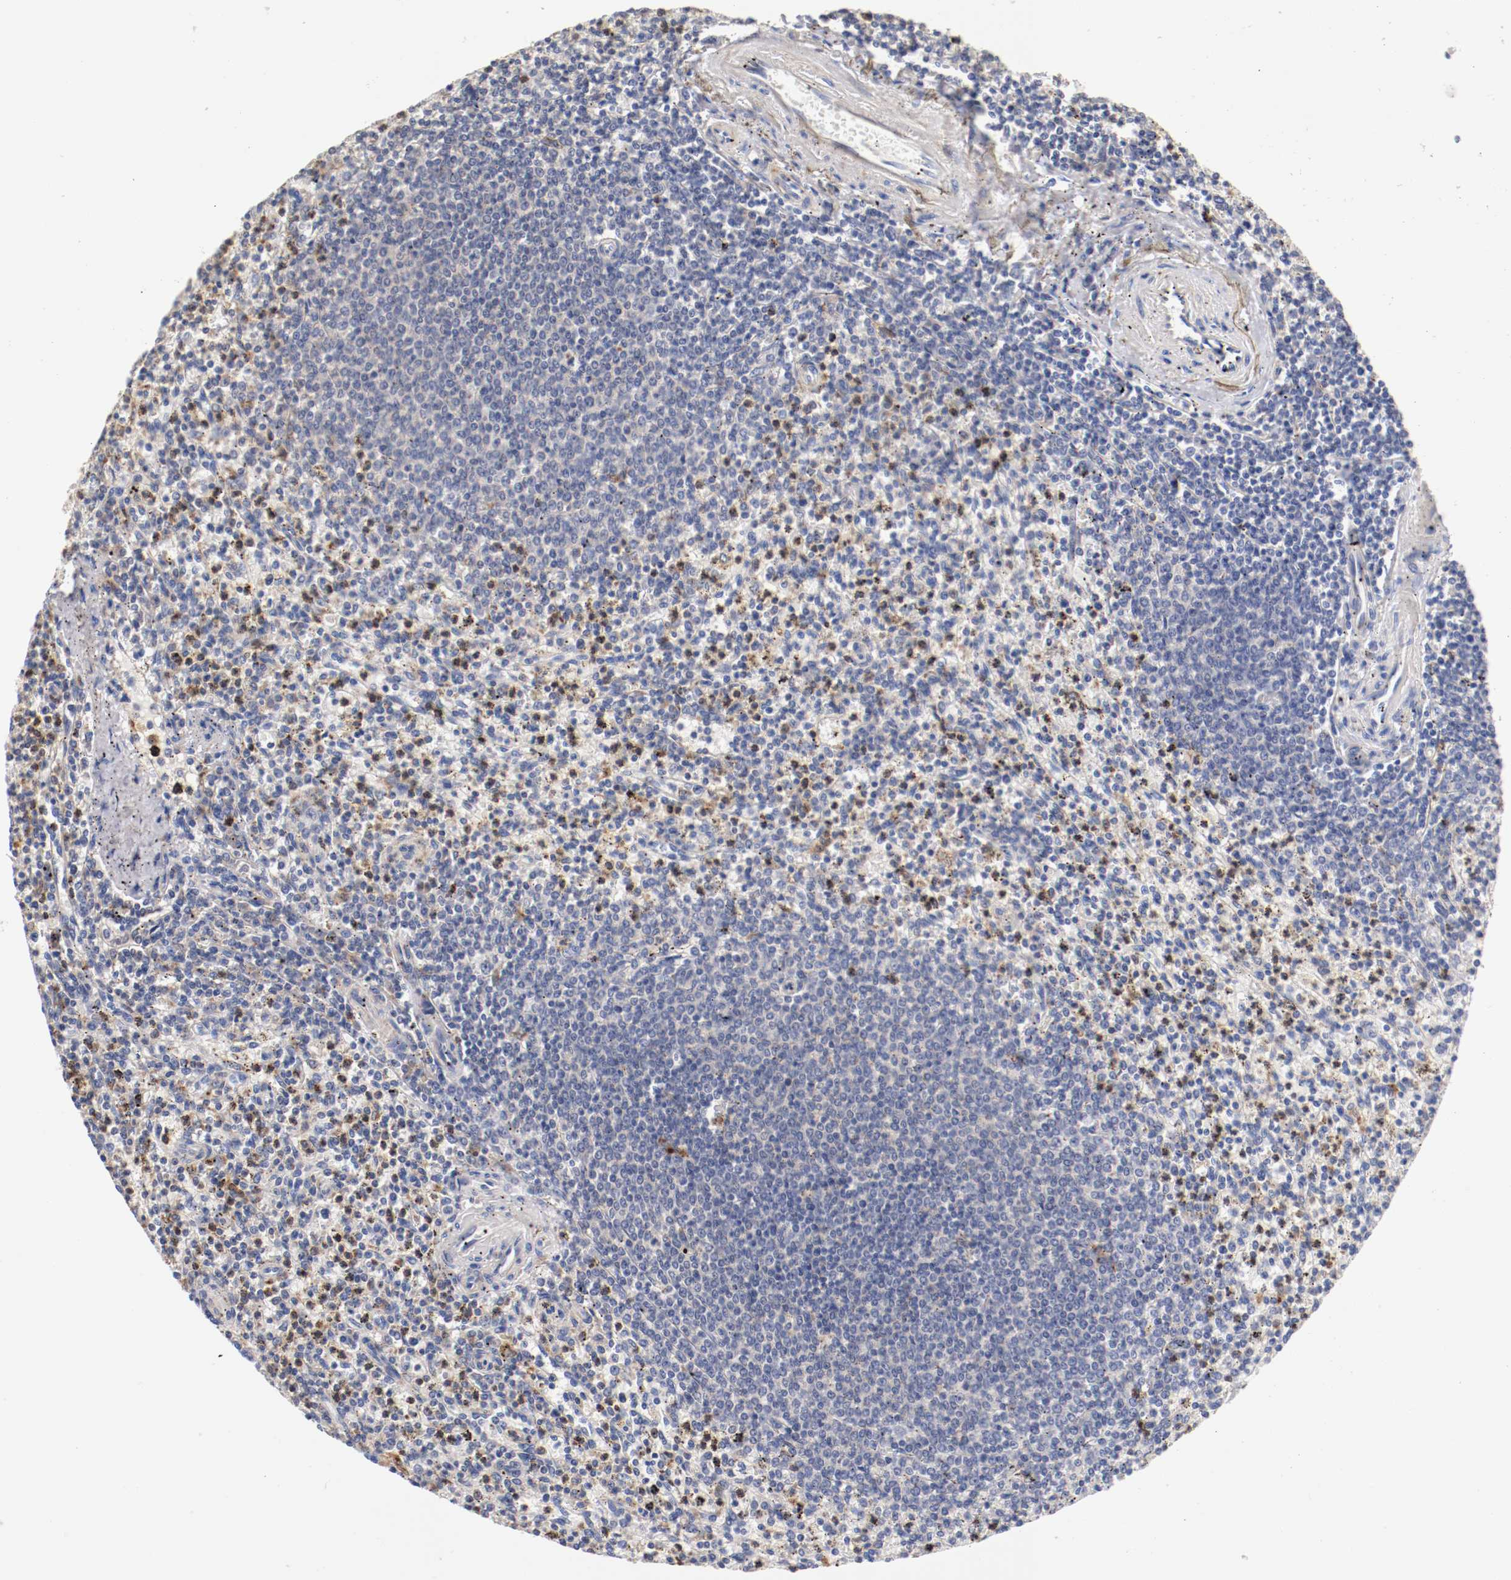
{"staining": {"intensity": "moderate", "quantity": "25%-75%", "location": "cytoplasmic/membranous"}, "tissue": "spleen", "cell_type": "Cells in red pulp", "image_type": "normal", "snomed": [{"axis": "morphology", "description": "Normal tissue, NOS"}, {"axis": "topography", "description": "Spleen"}], "caption": "A photomicrograph of spleen stained for a protein exhibits moderate cytoplasmic/membranous brown staining in cells in red pulp. Using DAB (brown) and hematoxylin (blue) stains, captured at high magnification using brightfield microscopy.", "gene": "SEMA5A", "patient": {"sex": "male", "age": 72}}